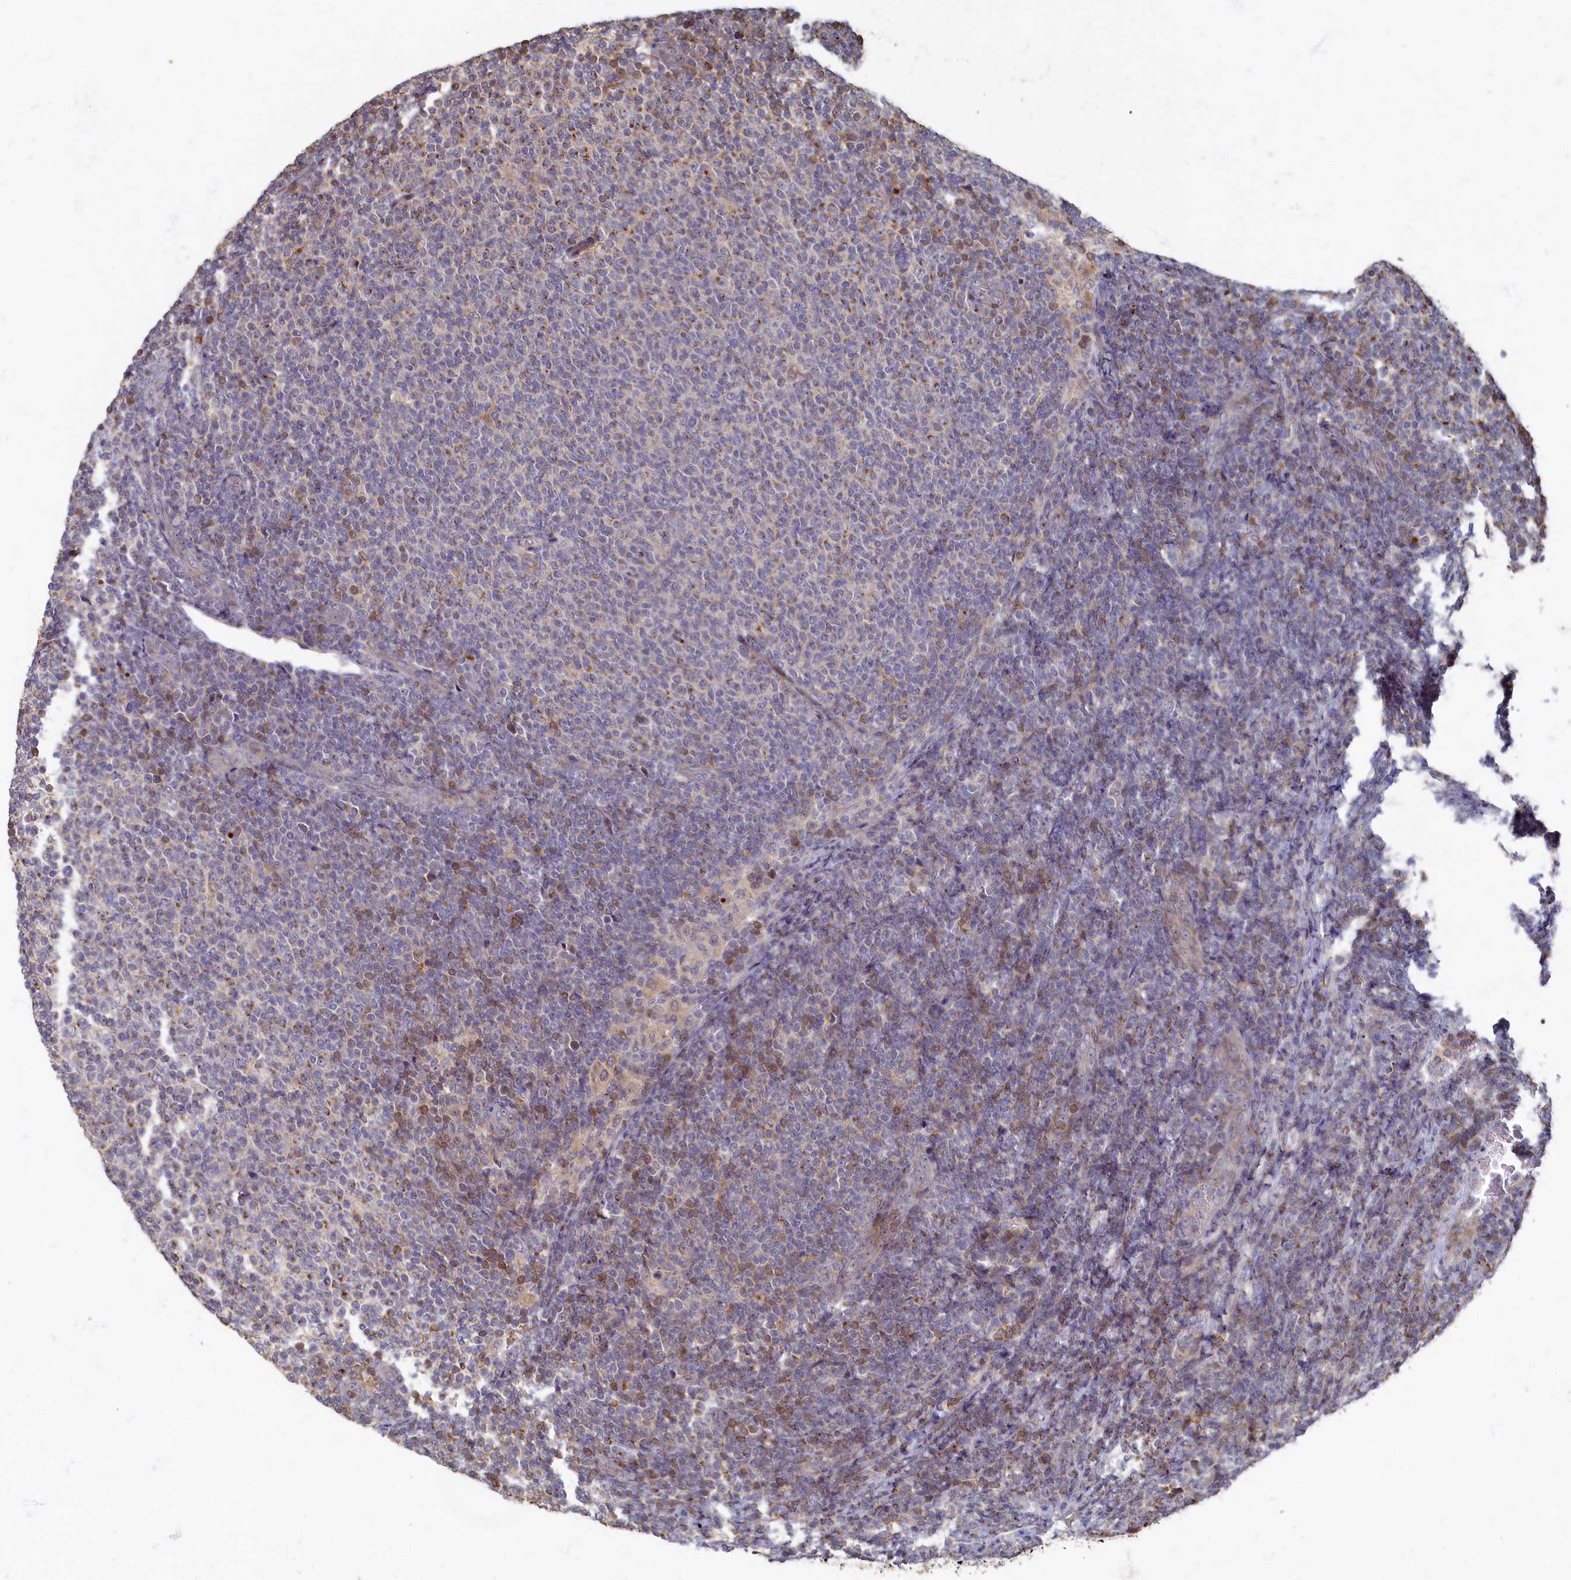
{"staining": {"intensity": "moderate", "quantity": "<25%", "location": "cytoplasmic/membranous"}, "tissue": "lymphoma", "cell_type": "Tumor cells", "image_type": "cancer", "snomed": [{"axis": "morphology", "description": "Malignant lymphoma, non-Hodgkin's type, Low grade"}, {"axis": "topography", "description": "Lymph node"}], "caption": "IHC micrograph of neoplastic tissue: lymphoma stained using immunohistochemistry (IHC) demonstrates low levels of moderate protein expression localized specifically in the cytoplasmic/membranous of tumor cells, appearing as a cytoplasmic/membranous brown color.", "gene": "HUNK", "patient": {"sex": "male", "age": 66}}